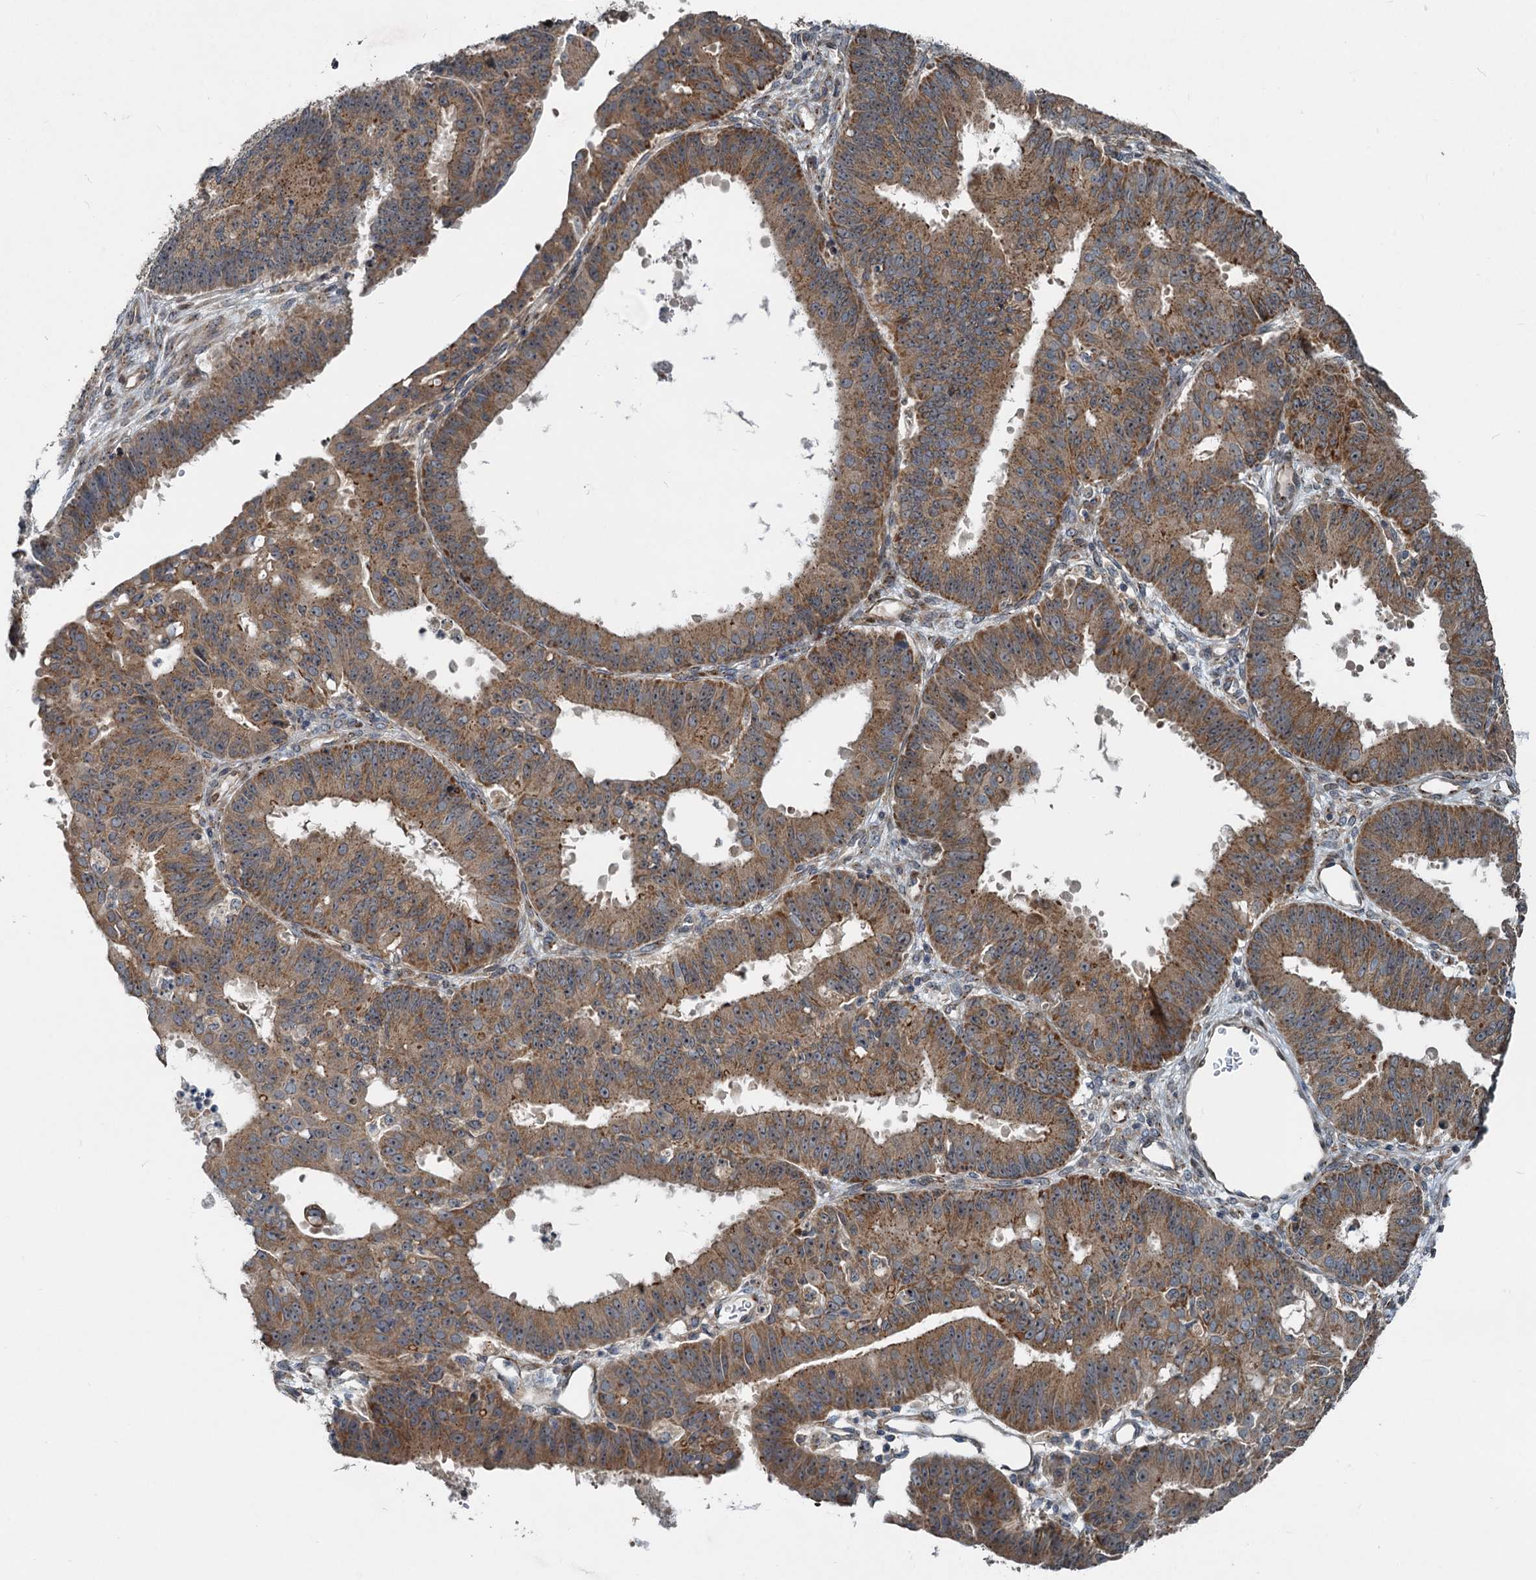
{"staining": {"intensity": "moderate", "quantity": ">75%", "location": "cytoplasmic/membranous"}, "tissue": "ovarian cancer", "cell_type": "Tumor cells", "image_type": "cancer", "snomed": [{"axis": "morphology", "description": "Carcinoma, endometroid"}, {"axis": "topography", "description": "Appendix"}, {"axis": "topography", "description": "Ovary"}], "caption": "Tumor cells display moderate cytoplasmic/membranous expression in approximately >75% of cells in ovarian cancer (endometroid carcinoma).", "gene": "CEP68", "patient": {"sex": "female", "age": 42}}